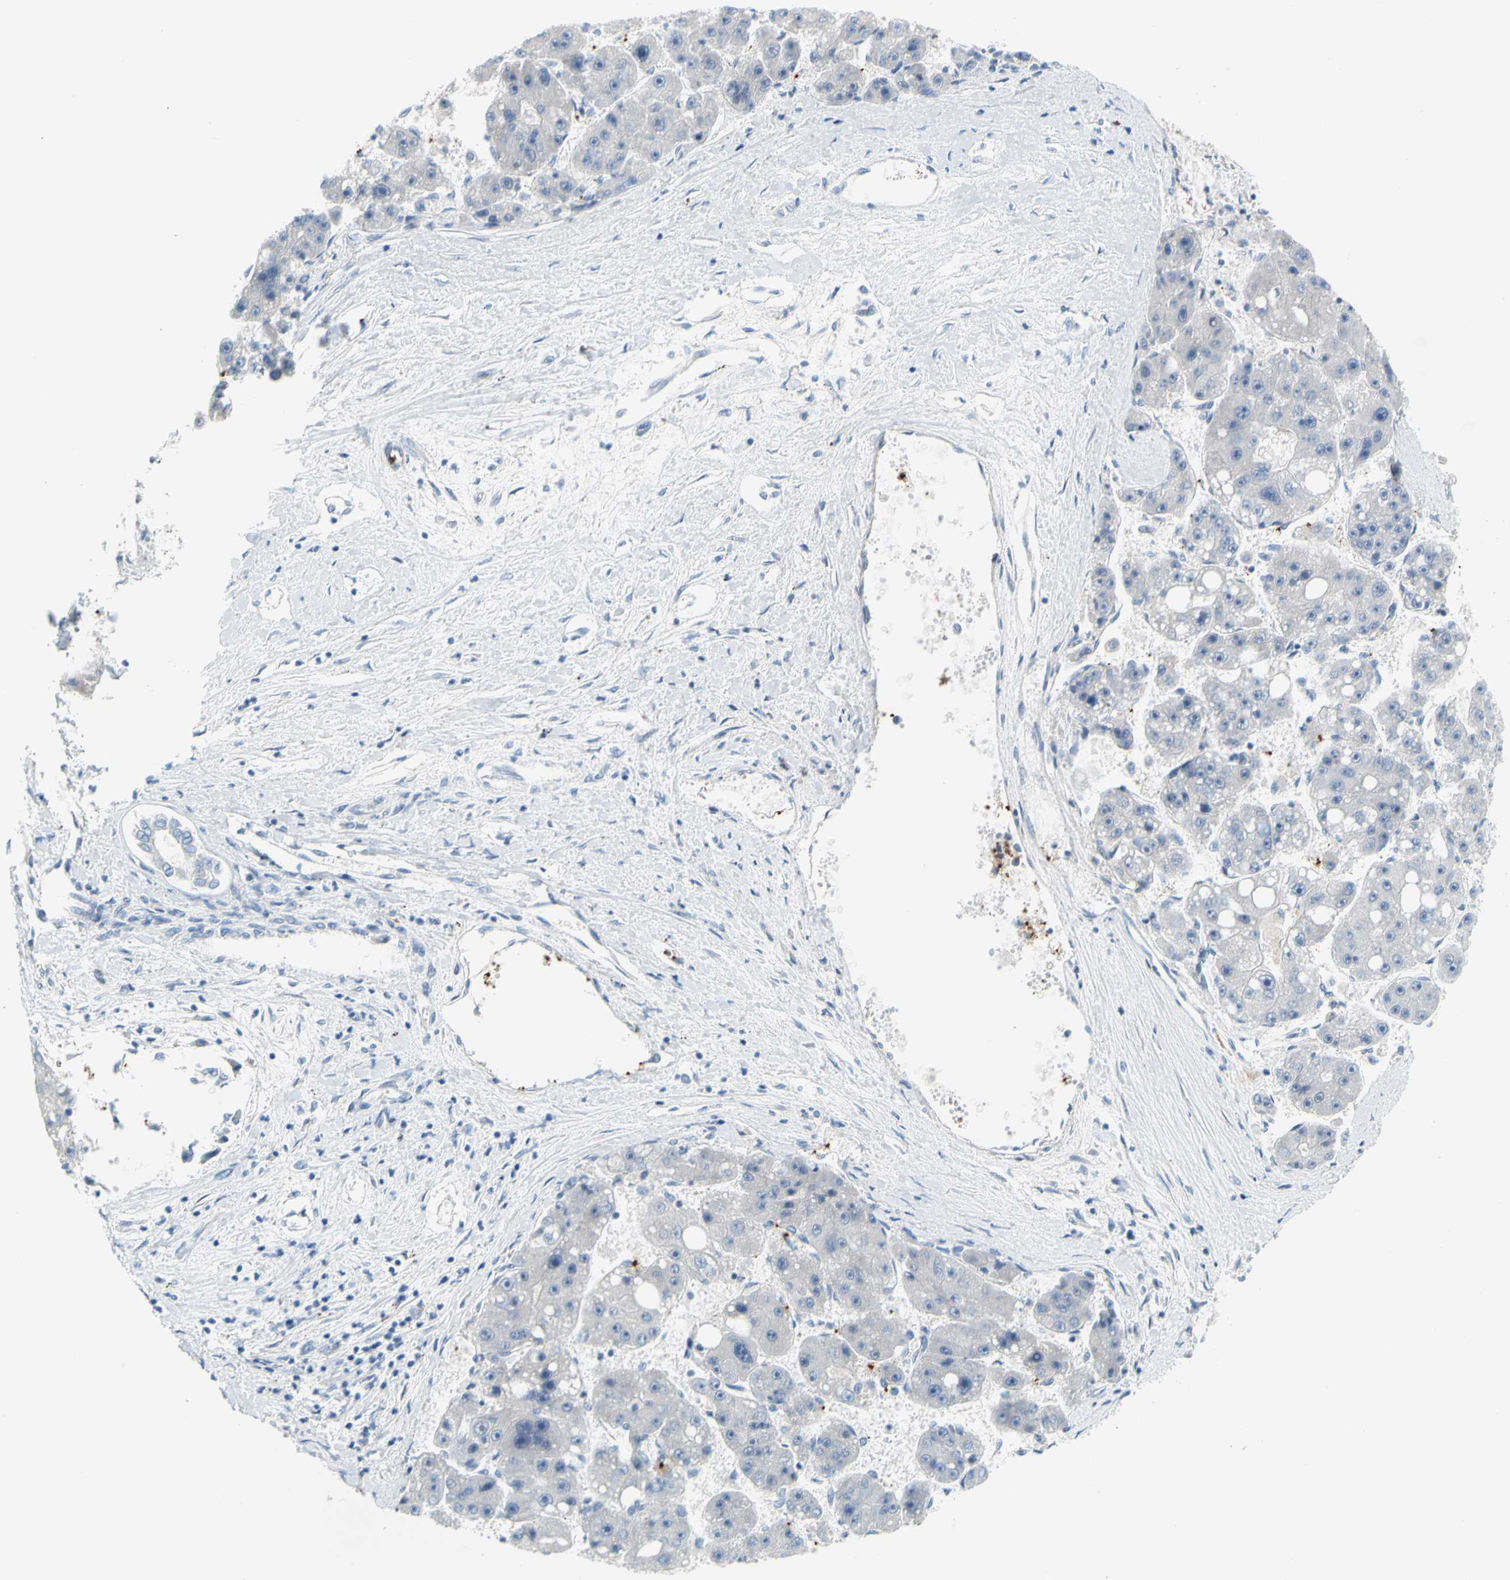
{"staining": {"intensity": "negative", "quantity": "none", "location": "none"}, "tissue": "liver cancer", "cell_type": "Tumor cells", "image_type": "cancer", "snomed": [{"axis": "morphology", "description": "Carcinoma, Hepatocellular, NOS"}, {"axis": "topography", "description": "Liver"}], "caption": "Immunohistochemistry (IHC) histopathology image of liver cancer stained for a protein (brown), which shows no positivity in tumor cells.", "gene": "PPBP", "patient": {"sex": "female", "age": 61}}